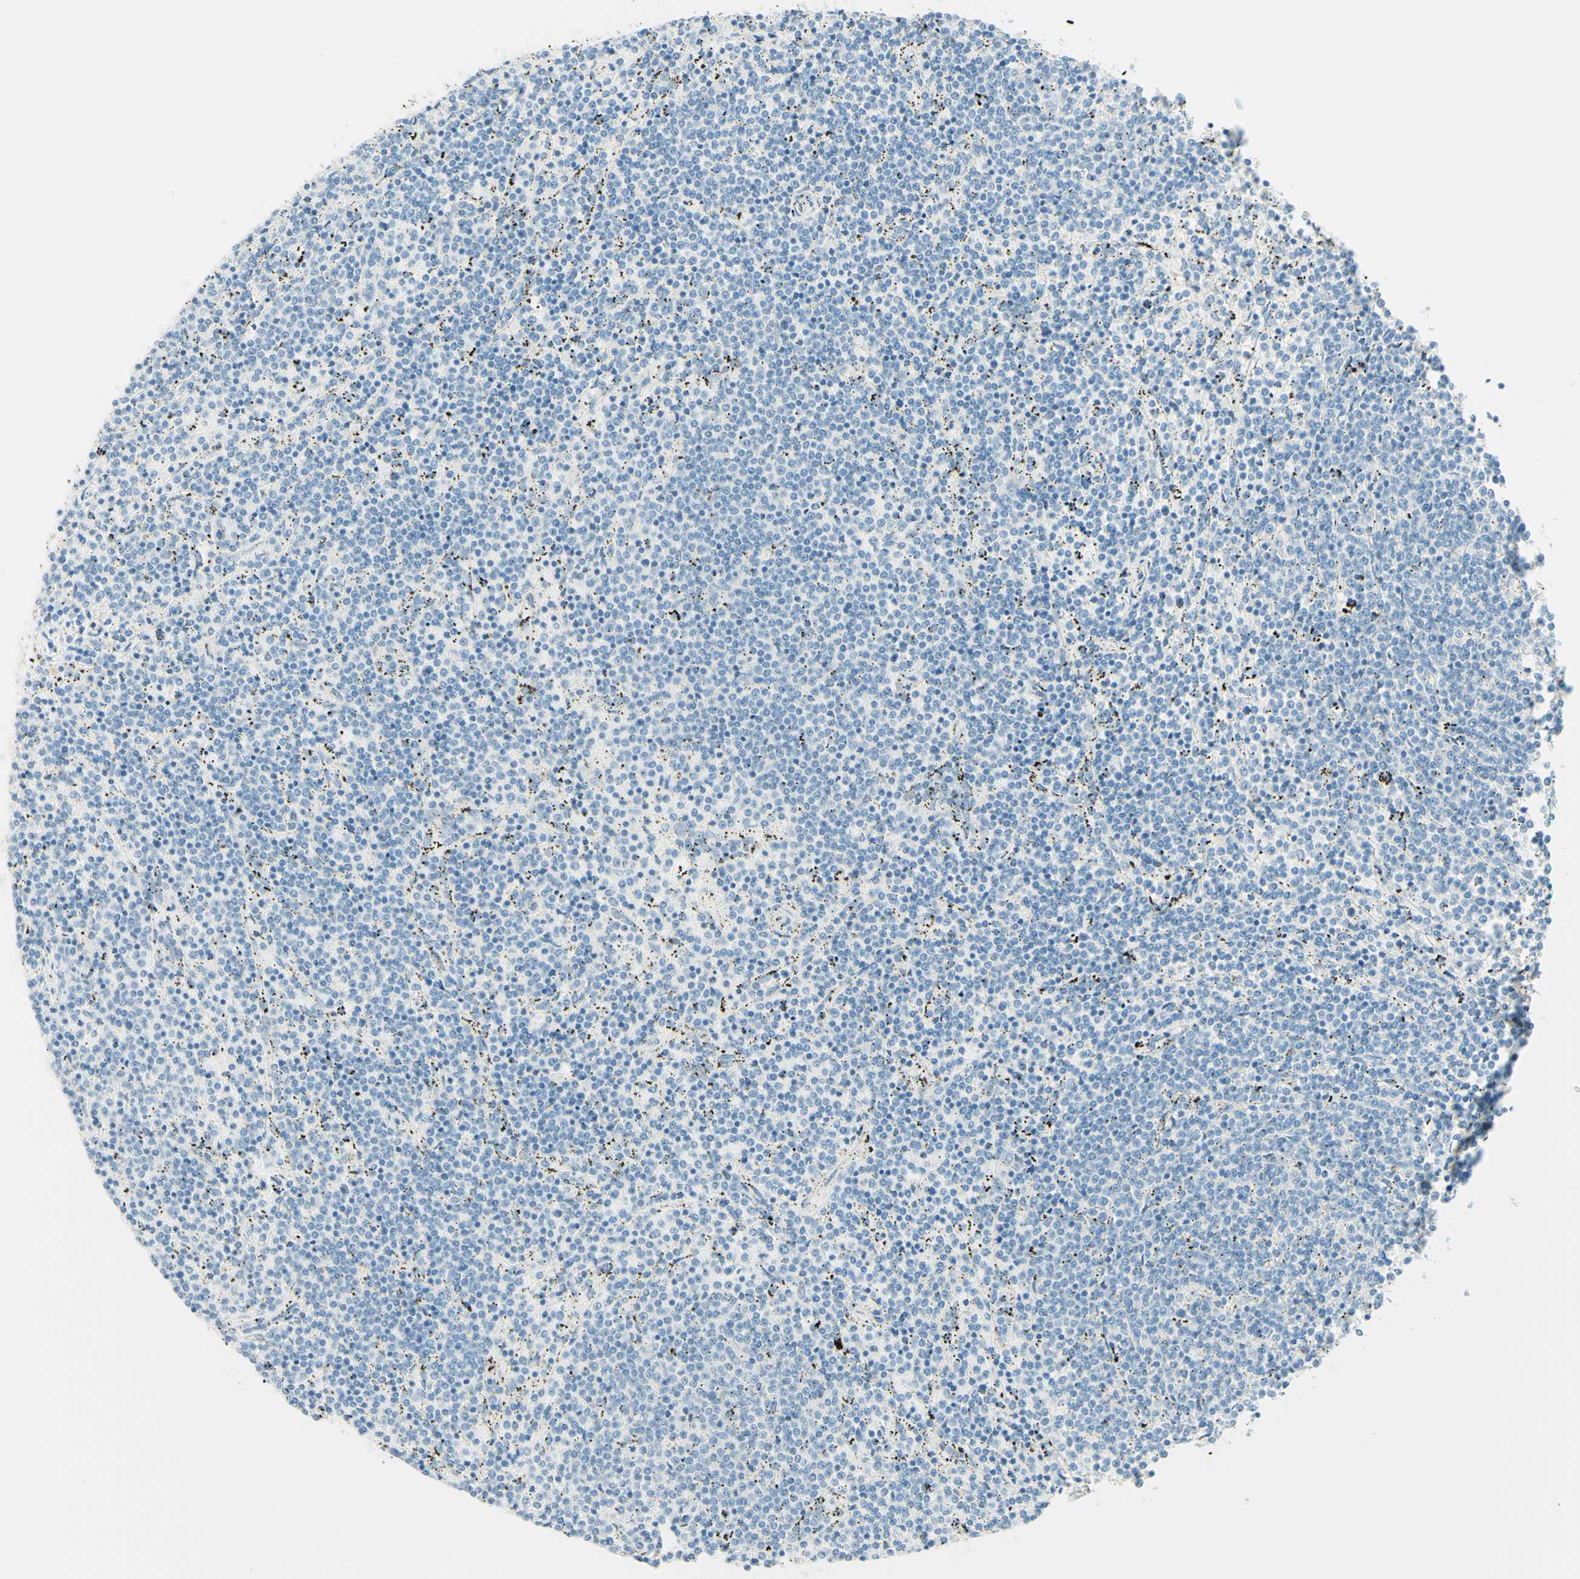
{"staining": {"intensity": "negative", "quantity": "none", "location": "none"}, "tissue": "lymphoma", "cell_type": "Tumor cells", "image_type": "cancer", "snomed": [{"axis": "morphology", "description": "Malignant lymphoma, non-Hodgkin's type, Low grade"}, {"axis": "topography", "description": "Spleen"}], "caption": "IHC of malignant lymphoma, non-Hodgkin's type (low-grade) displays no positivity in tumor cells.", "gene": "TMEM132D", "patient": {"sex": "female", "age": 50}}